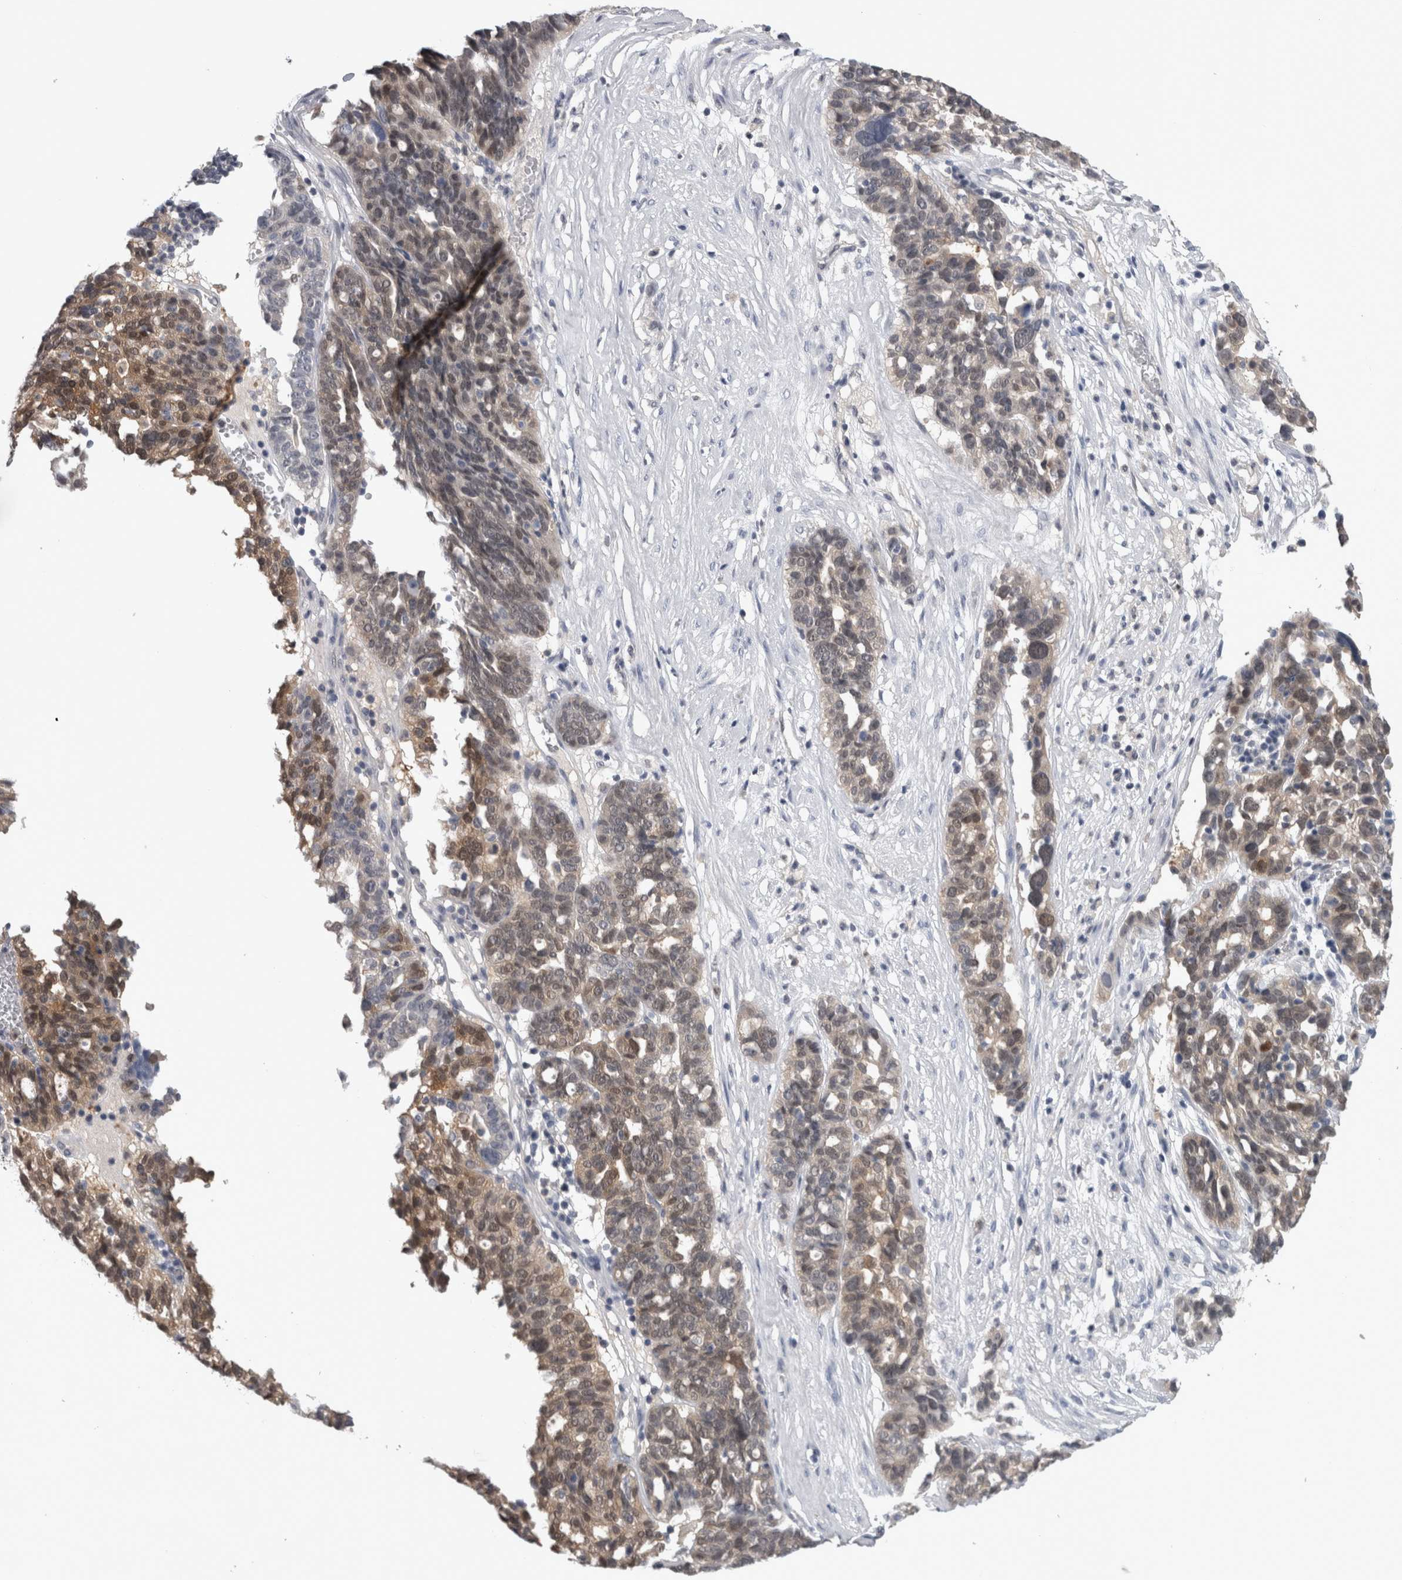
{"staining": {"intensity": "moderate", "quantity": "25%-75%", "location": "cytoplasmic/membranous,nuclear"}, "tissue": "ovarian cancer", "cell_type": "Tumor cells", "image_type": "cancer", "snomed": [{"axis": "morphology", "description": "Cystadenocarcinoma, serous, NOS"}, {"axis": "topography", "description": "Ovary"}], "caption": "Immunohistochemical staining of human ovarian serous cystadenocarcinoma reveals medium levels of moderate cytoplasmic/membranous and nuclear protein expression in approximately 25%-75% of tumor cells.", "gene": "NAPRT", "patient": {"sex": "female", "age": 59}}